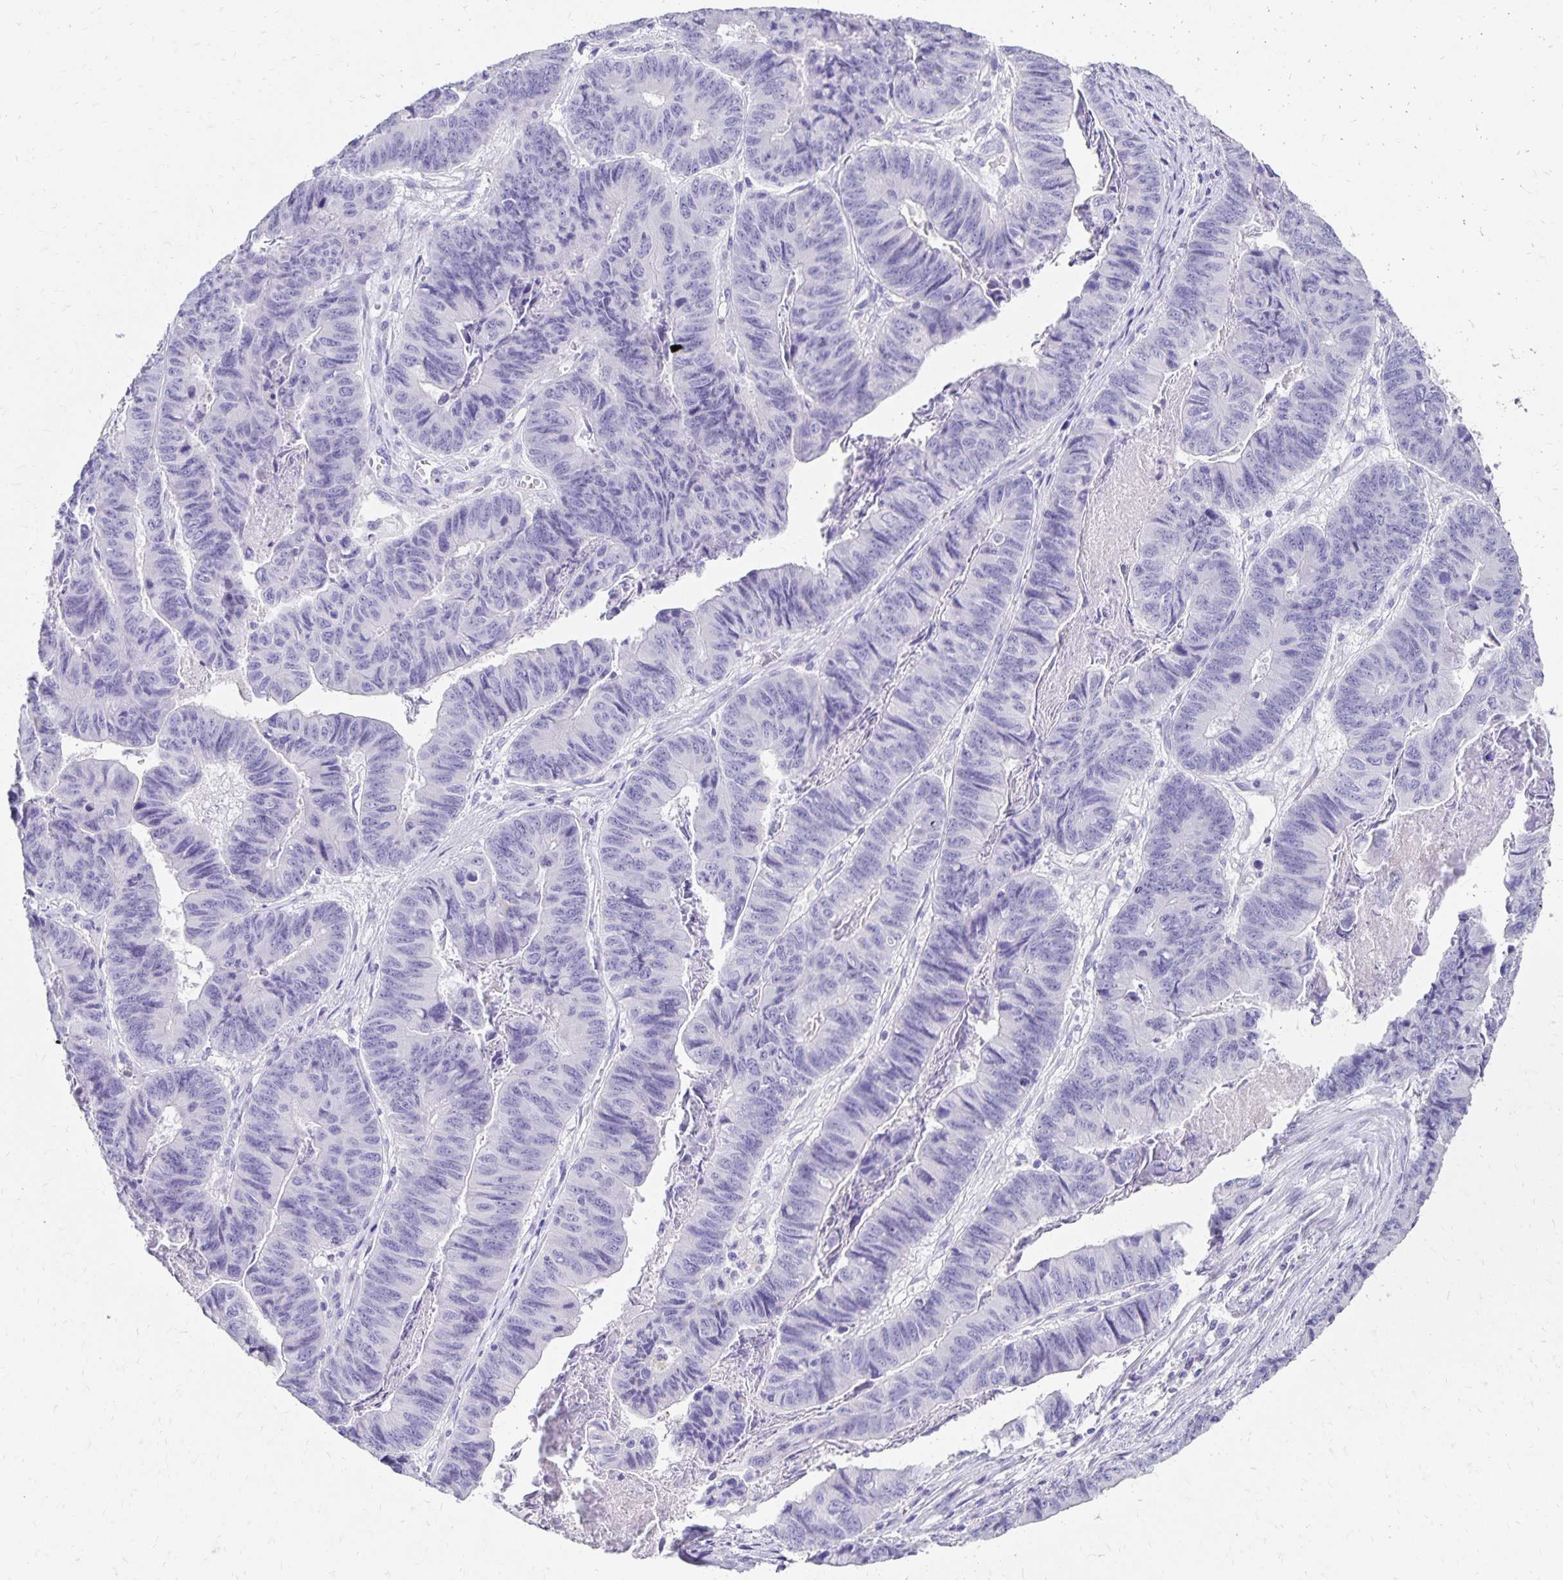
{"staining": {"intensity": "negative", "quantity": "none", "location": "none"}, "tissue": "stomach cancer", "cell_type": "Tumor cells", "image_type": "cancer", "snomed": [{"axis": "morphology", "description": "Adenocarcinoma, NOS"}, {"axis": "topography", "description": "Stomach, lower"}], "caption": "Image shows no protein expression in tumor cells of stomach cancer (adenocarcinoma) tissue. The staining was performed using DAB (3,3'-diaminobenzidine) to visualize the protein expression in brown, while the nuclei were stained in blue with hematoxylin (Magnification: 20x).", "gene": "DYNLT4", "patient": {"sex": "male", "age": 77}}